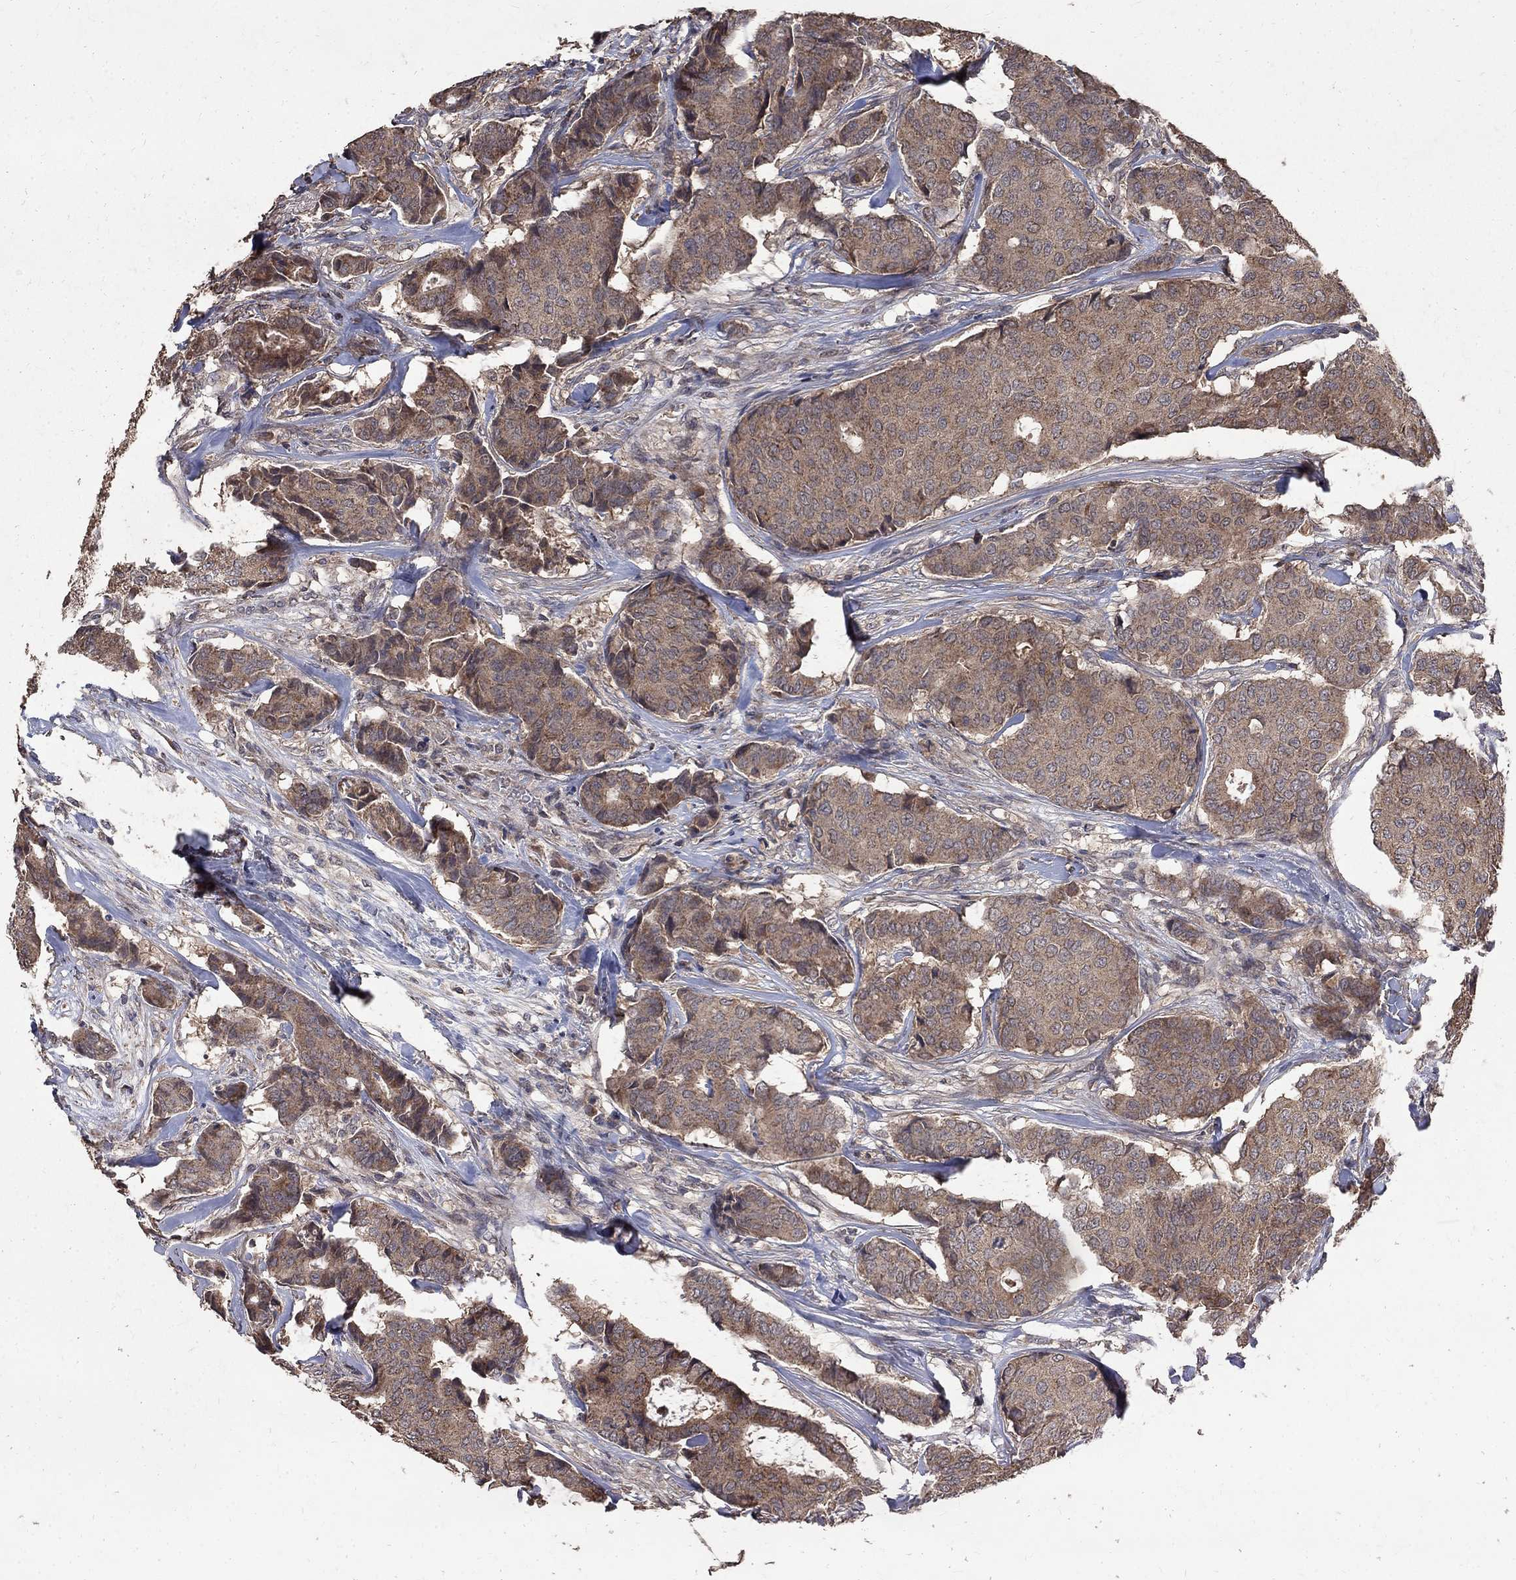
{"staining": {"intensity": "weak", "quantity": ">75%", "location": "cytoplasmic/membranous"}, "tissue": "breast cancer", "cell_type": "Tumor cells", "image_type": "cancer", "snomed": [{"axis": "morphology", "description": "Duct carcinoma"}, {"axis": "topography", "description": "Breast"}], "caption": "An image of breast intraductal carcinoma stained for a protein exhibits weak cytoplasmic/membranous brown staining in tumor cells. Ihc stains the protein in brown and the nuclei are stained blue.", "gene": "C17orf75", "patient": {"sex": "female", "age": 75}}